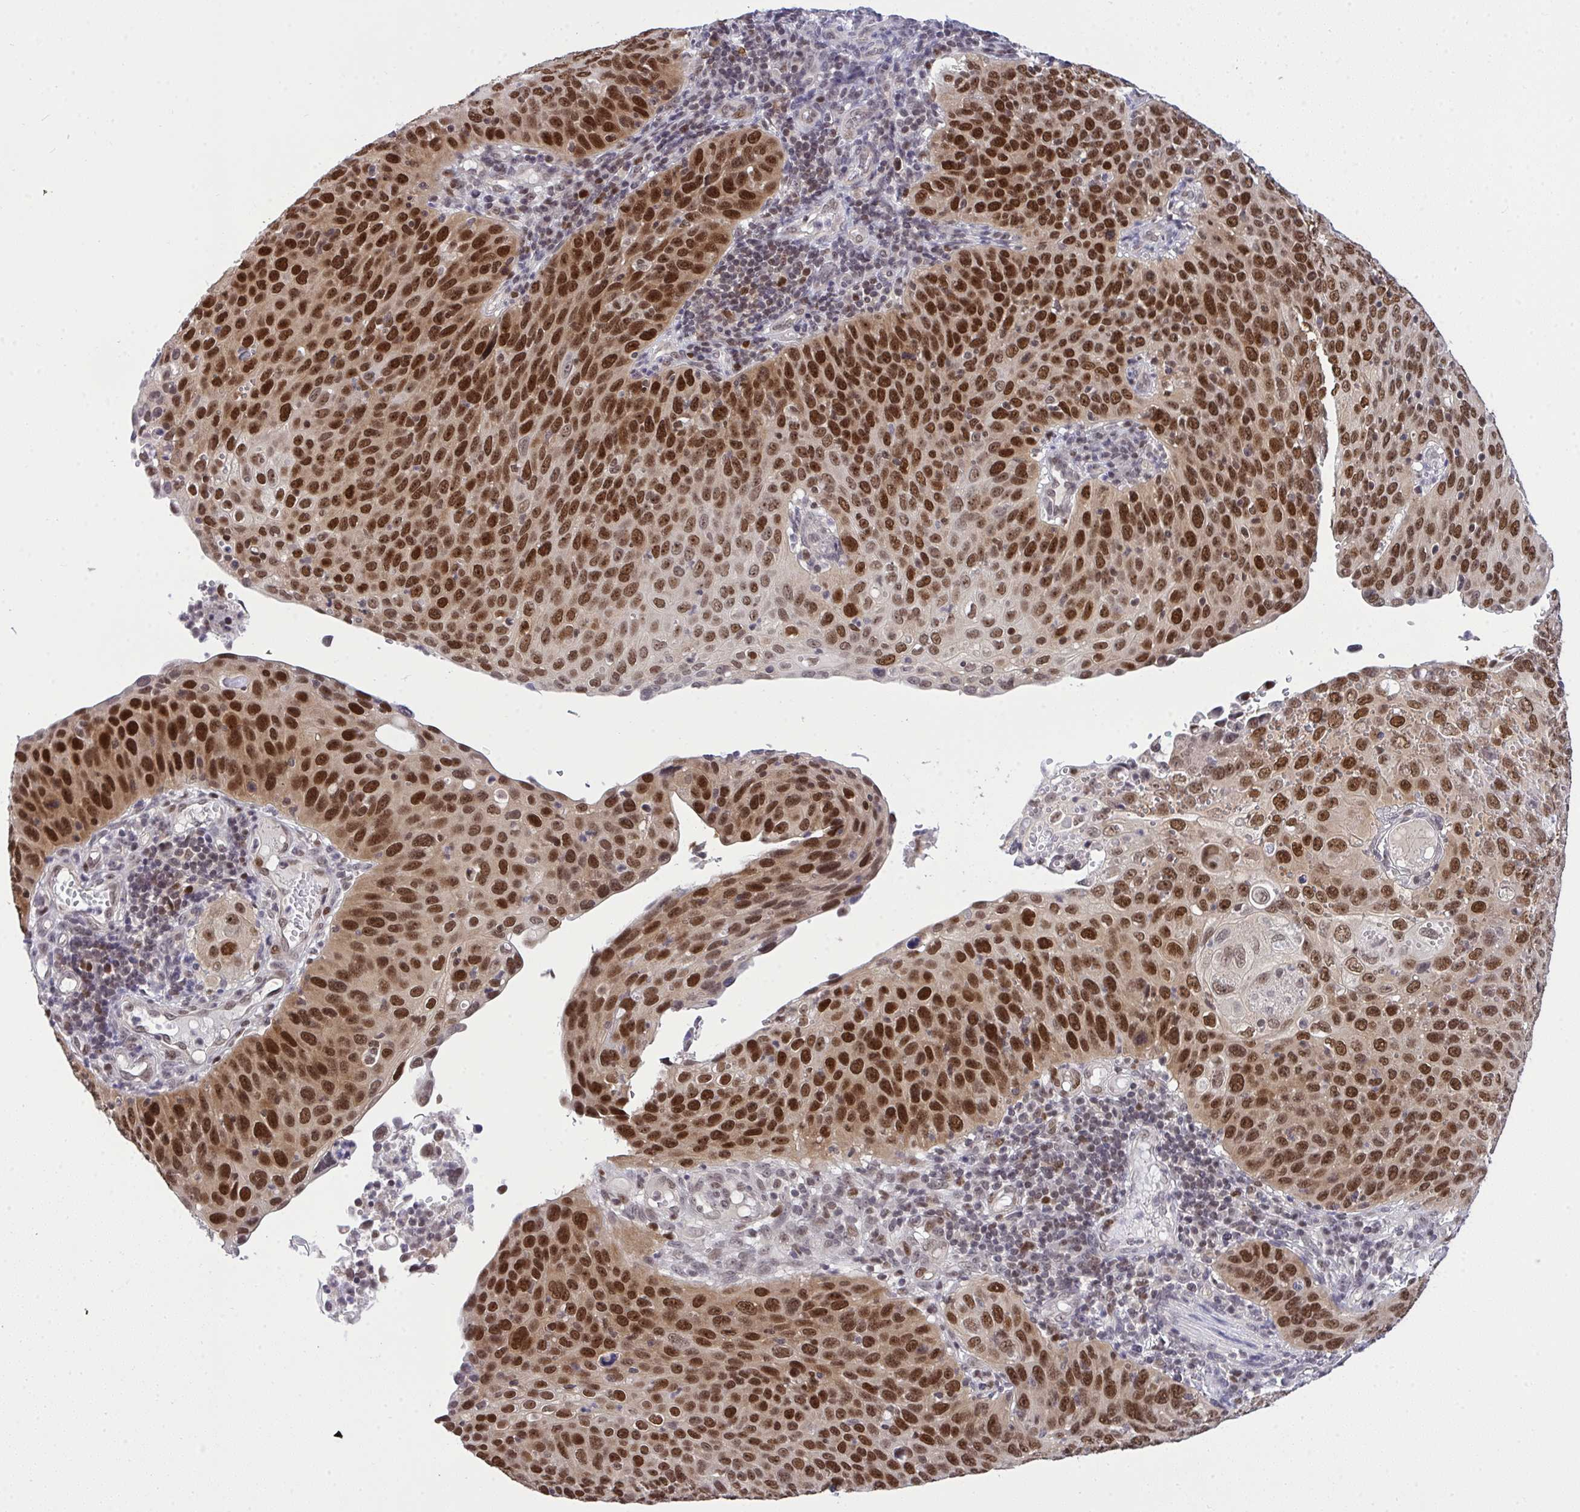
{"staining": {"intensity": "strong", "quantity": ">75%", "location": "nuclear"}, "tissue": "cervical cancer", "cell_type": "Tumor cells", "image_type": "cancer", "snomed": [{"axis": "morphology", "description": "Squamous cell carcinoma, NOS"}, {"axis": "topography", "description": "Cervix"}], "caption": "Cervical squamous cell carcinoma tissue reveals strong nuclear expression in approximately >75% of tumor cells, visualized by immunohistochemistry.", "gene": "RFC4", "patient": {"sex": "female", "age": 36}}